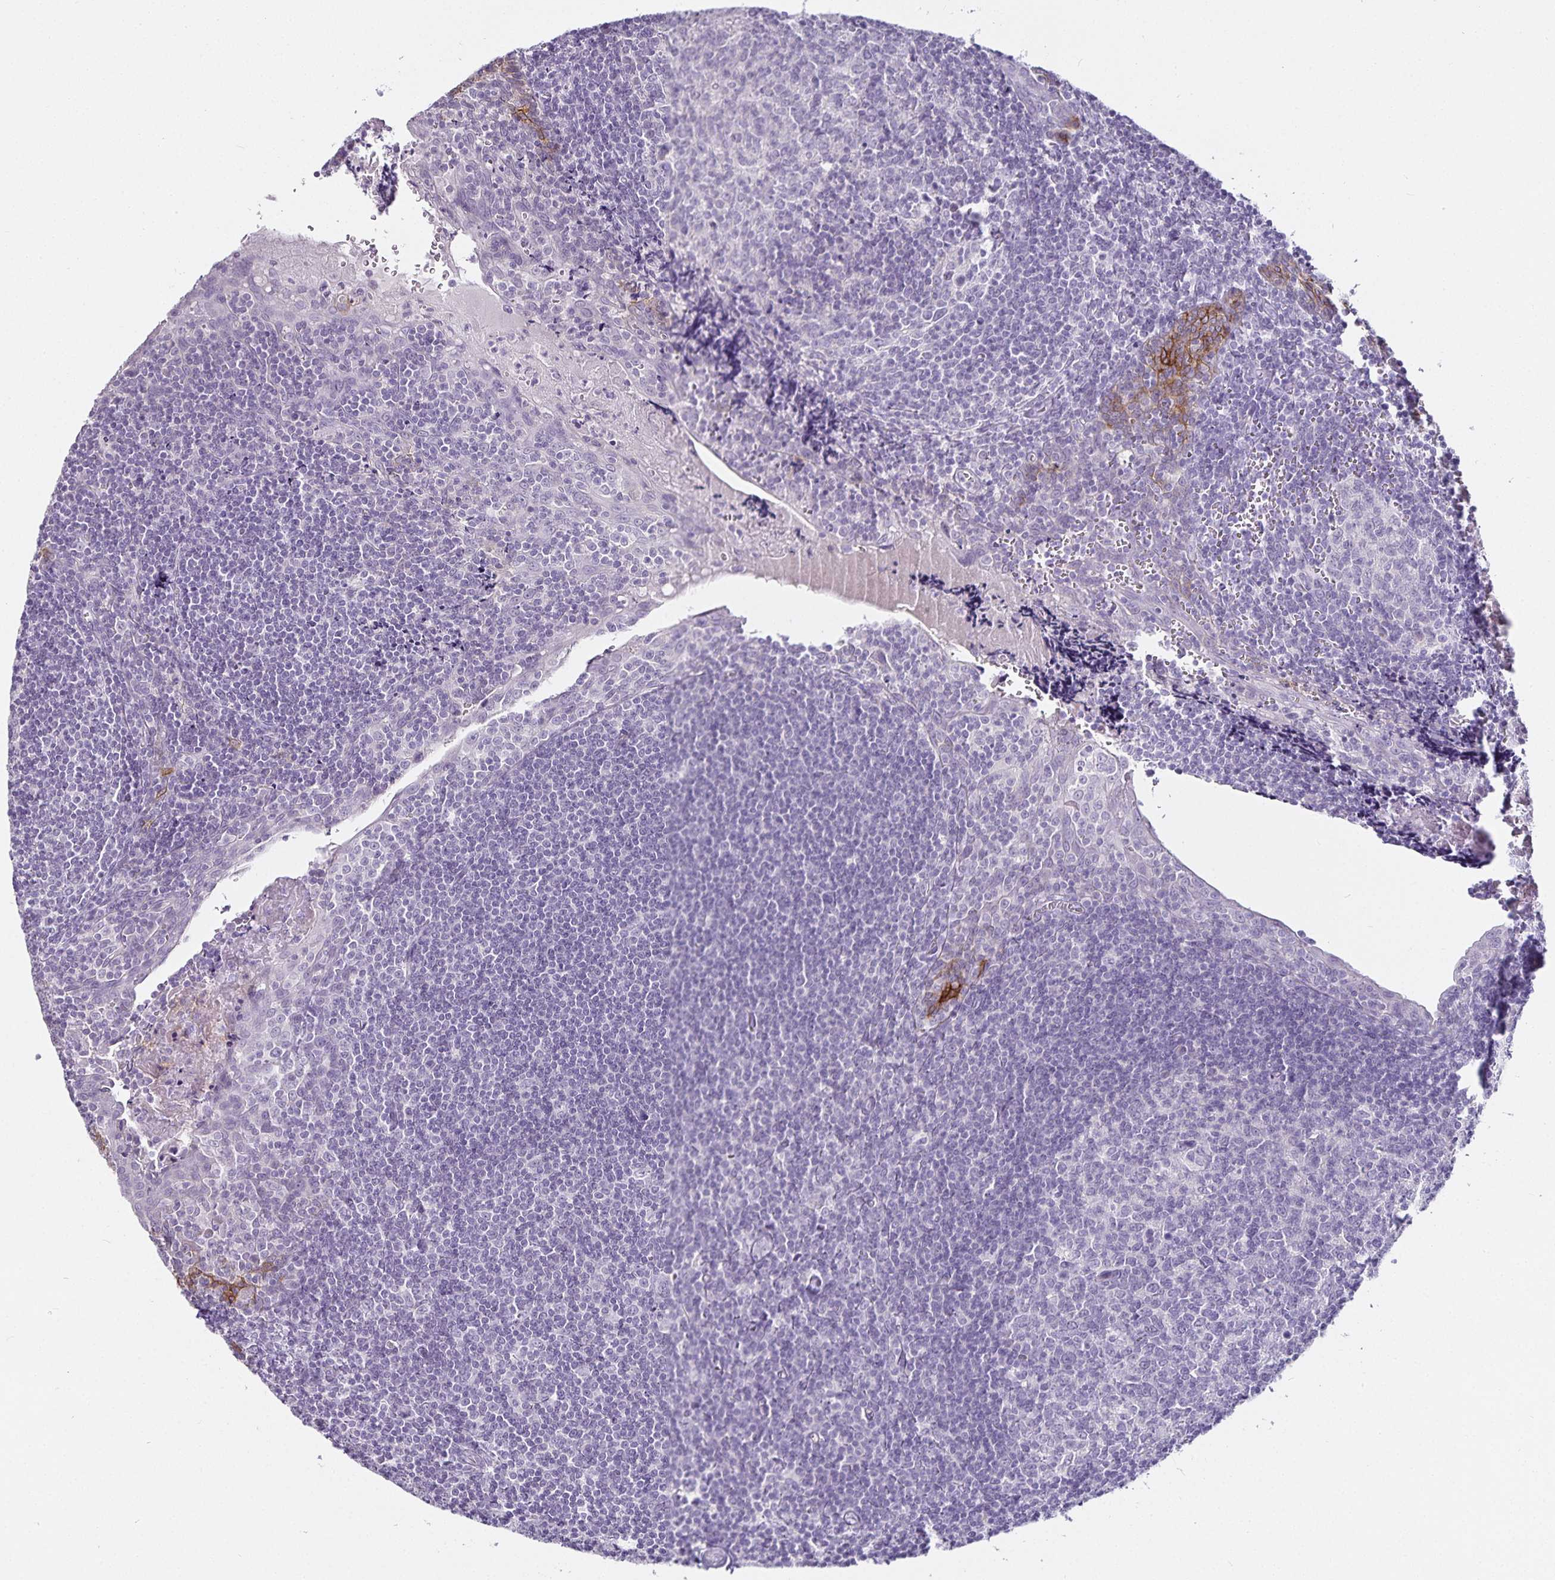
{"staining": {"intensity": "negative", "quantity": "none", "location": "none"}, "tissue": "tonsil", "cell_type": "Germinal center cells", "image_type": "normal", "snomed": [{"axis": "morphology", "description": "Normal tissue, NOS"}, {"axis": "morphology", "description": "Inflammation, NOS"}, {"axis": "topography", "description": "Tonsil"}], "caption": "Unremarkable tonsil was stained to show a protein in brown. There is no significant positivity in germinal center cells. (DAB immunohistochemistry, high magnification).", "gene": "CA12", "patient": {"sex": "female", "age": 31}}